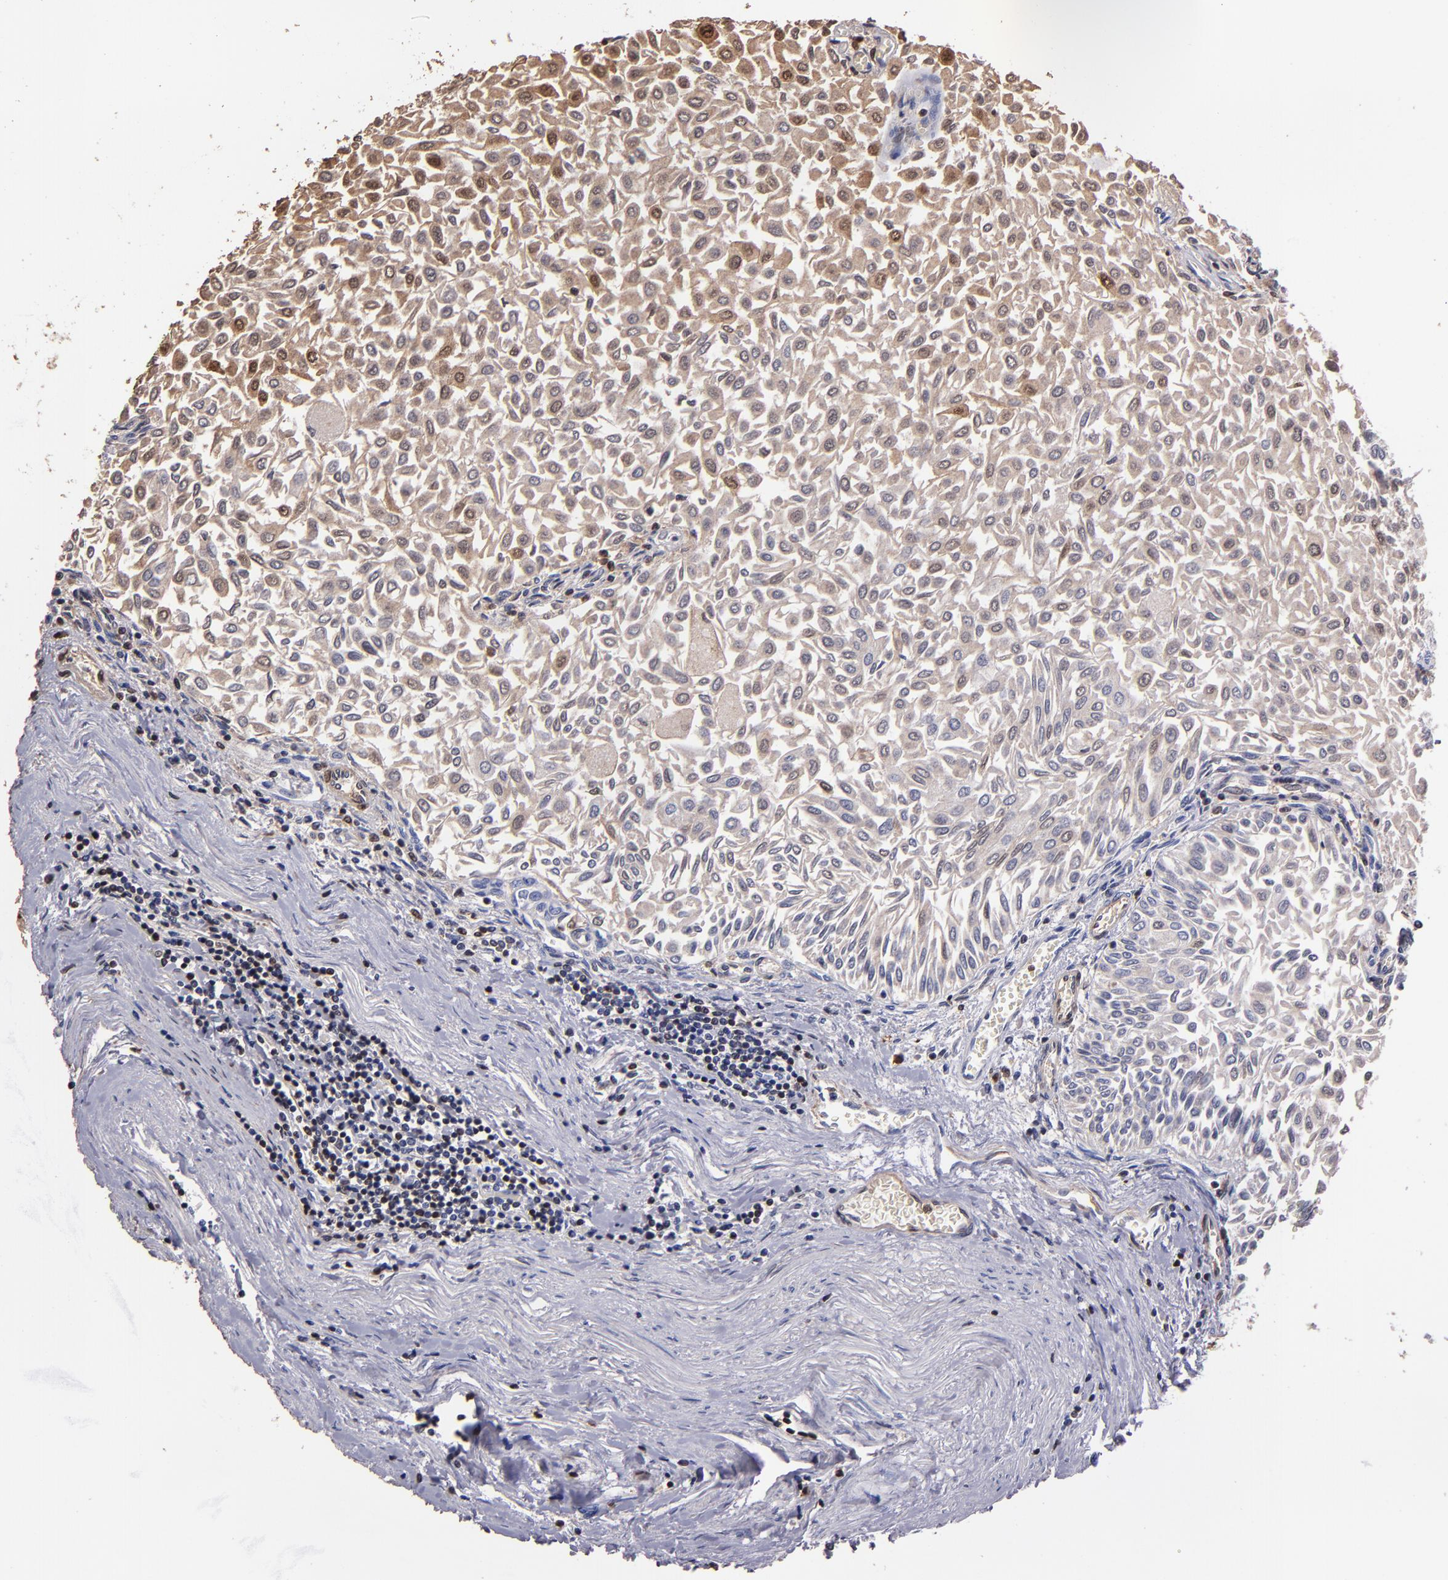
{"staining": {"intensity": "weak", "quantity": "25%-75%", "location": "cytoplasmic/membranous,nuclear"}, "tissue": "urothelial cancer", "cell_type": "Tumor cells", "image_type": "cancer", "snomed": [{"axis": "morphology", "description": "Urothelial carcinoma, Low grade"}, {"axis": "topography", "description": "Urinary bladder"}], "caption": "Immunohistochemical staining of human urothelial cancer exhibits weak cytoplasmic/membranous and nuclear protein expression in approximately 25%-75% of tumor cells. (IHC, brightfield microscopy, high magnification).", "gene": "S100A4", "patient": {"sex": "male", "age": 64}}